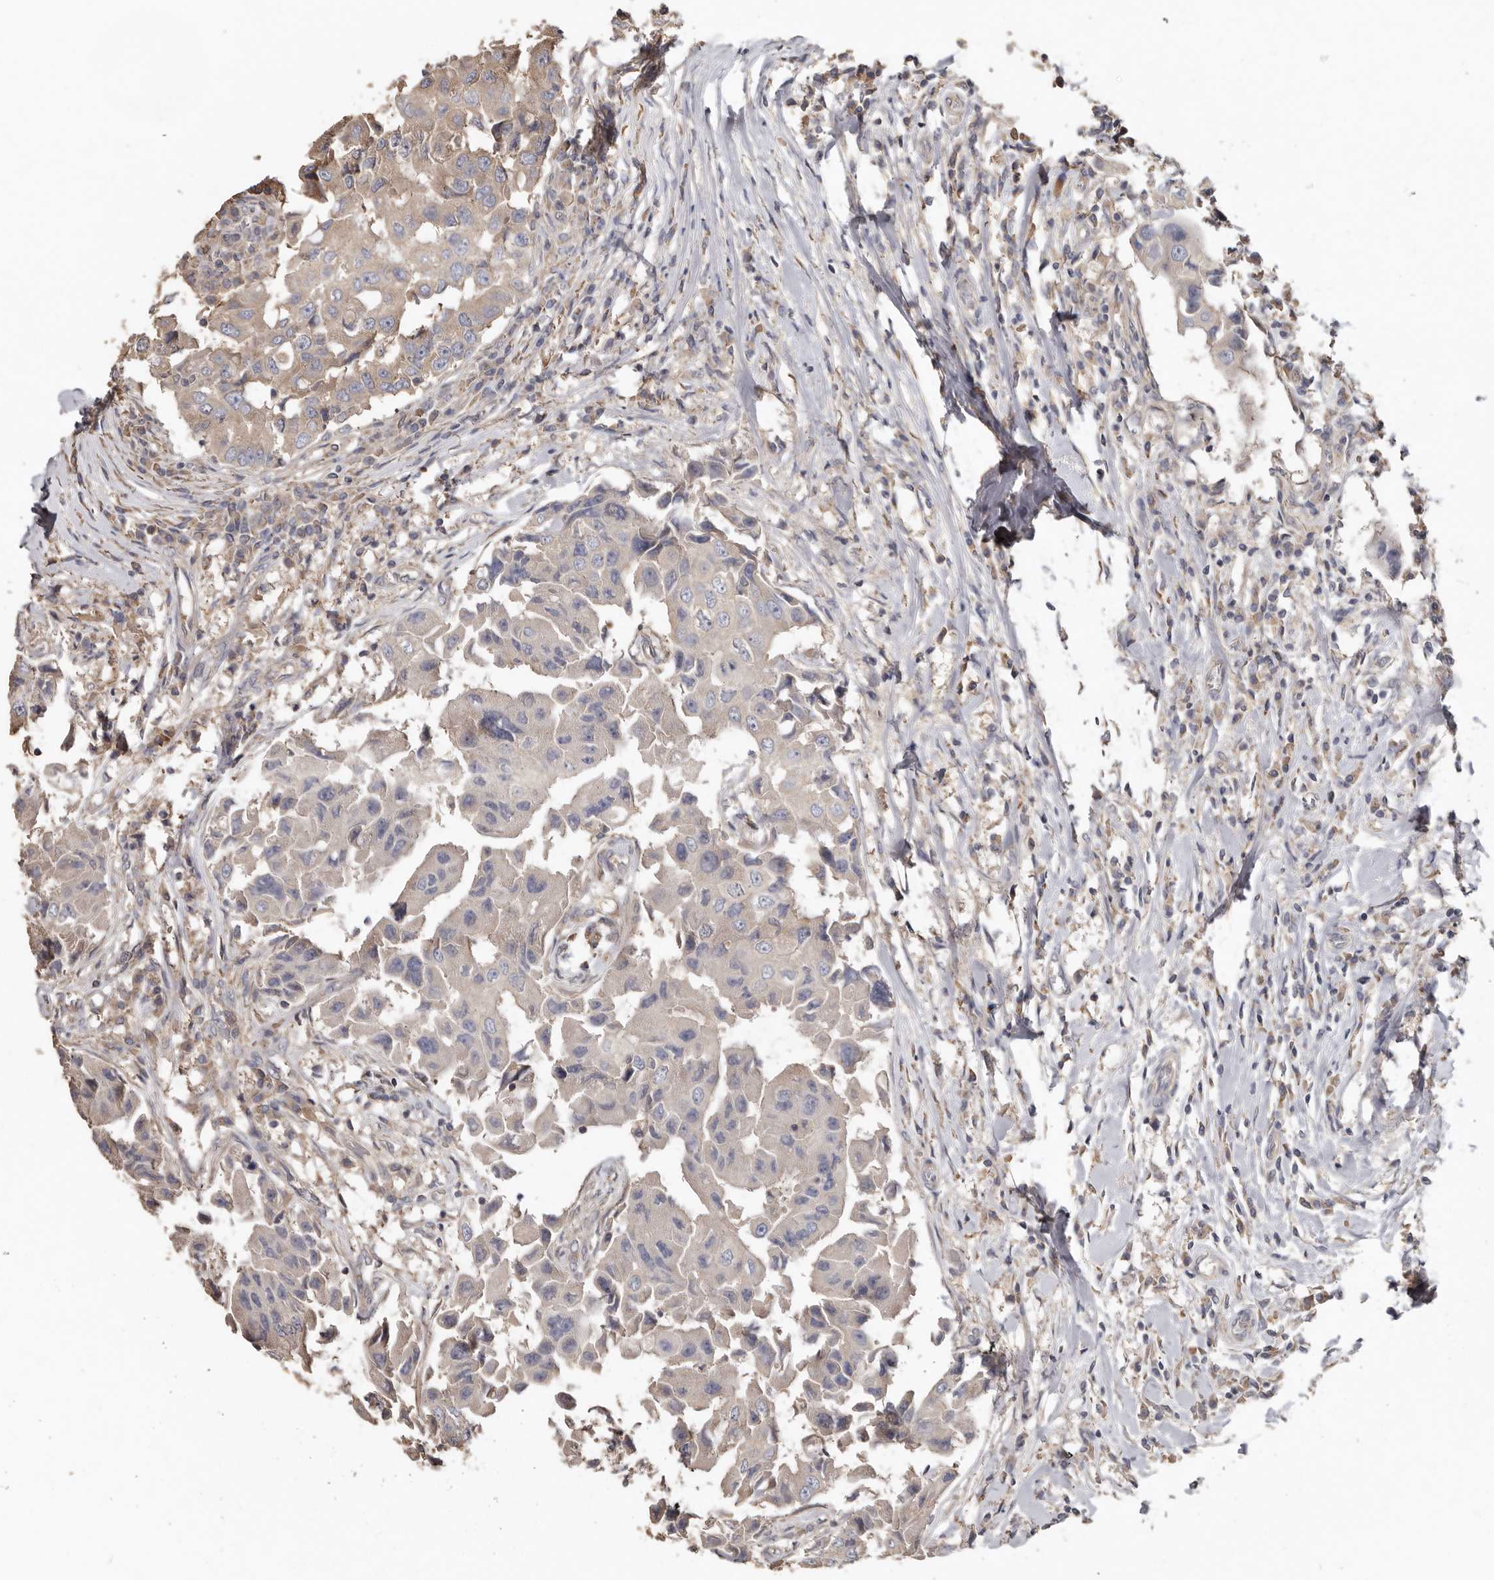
{"staining": {"intensity": "negative", "quantity": "none", "location": "none"}, "tissue": "breast cancer", "cell_type": "Tumor cells", "image_type": "cancer", "snomed": [{"axis": "morphology", "description": "Duct carcinoma"}, {"axis": "topography", "description": "Breast"}], "caption": "Tumor cells show no significant protein positivity in breast cancer.", "gene": "FLCN", "patient": {"sex": "female", "age": 27}}